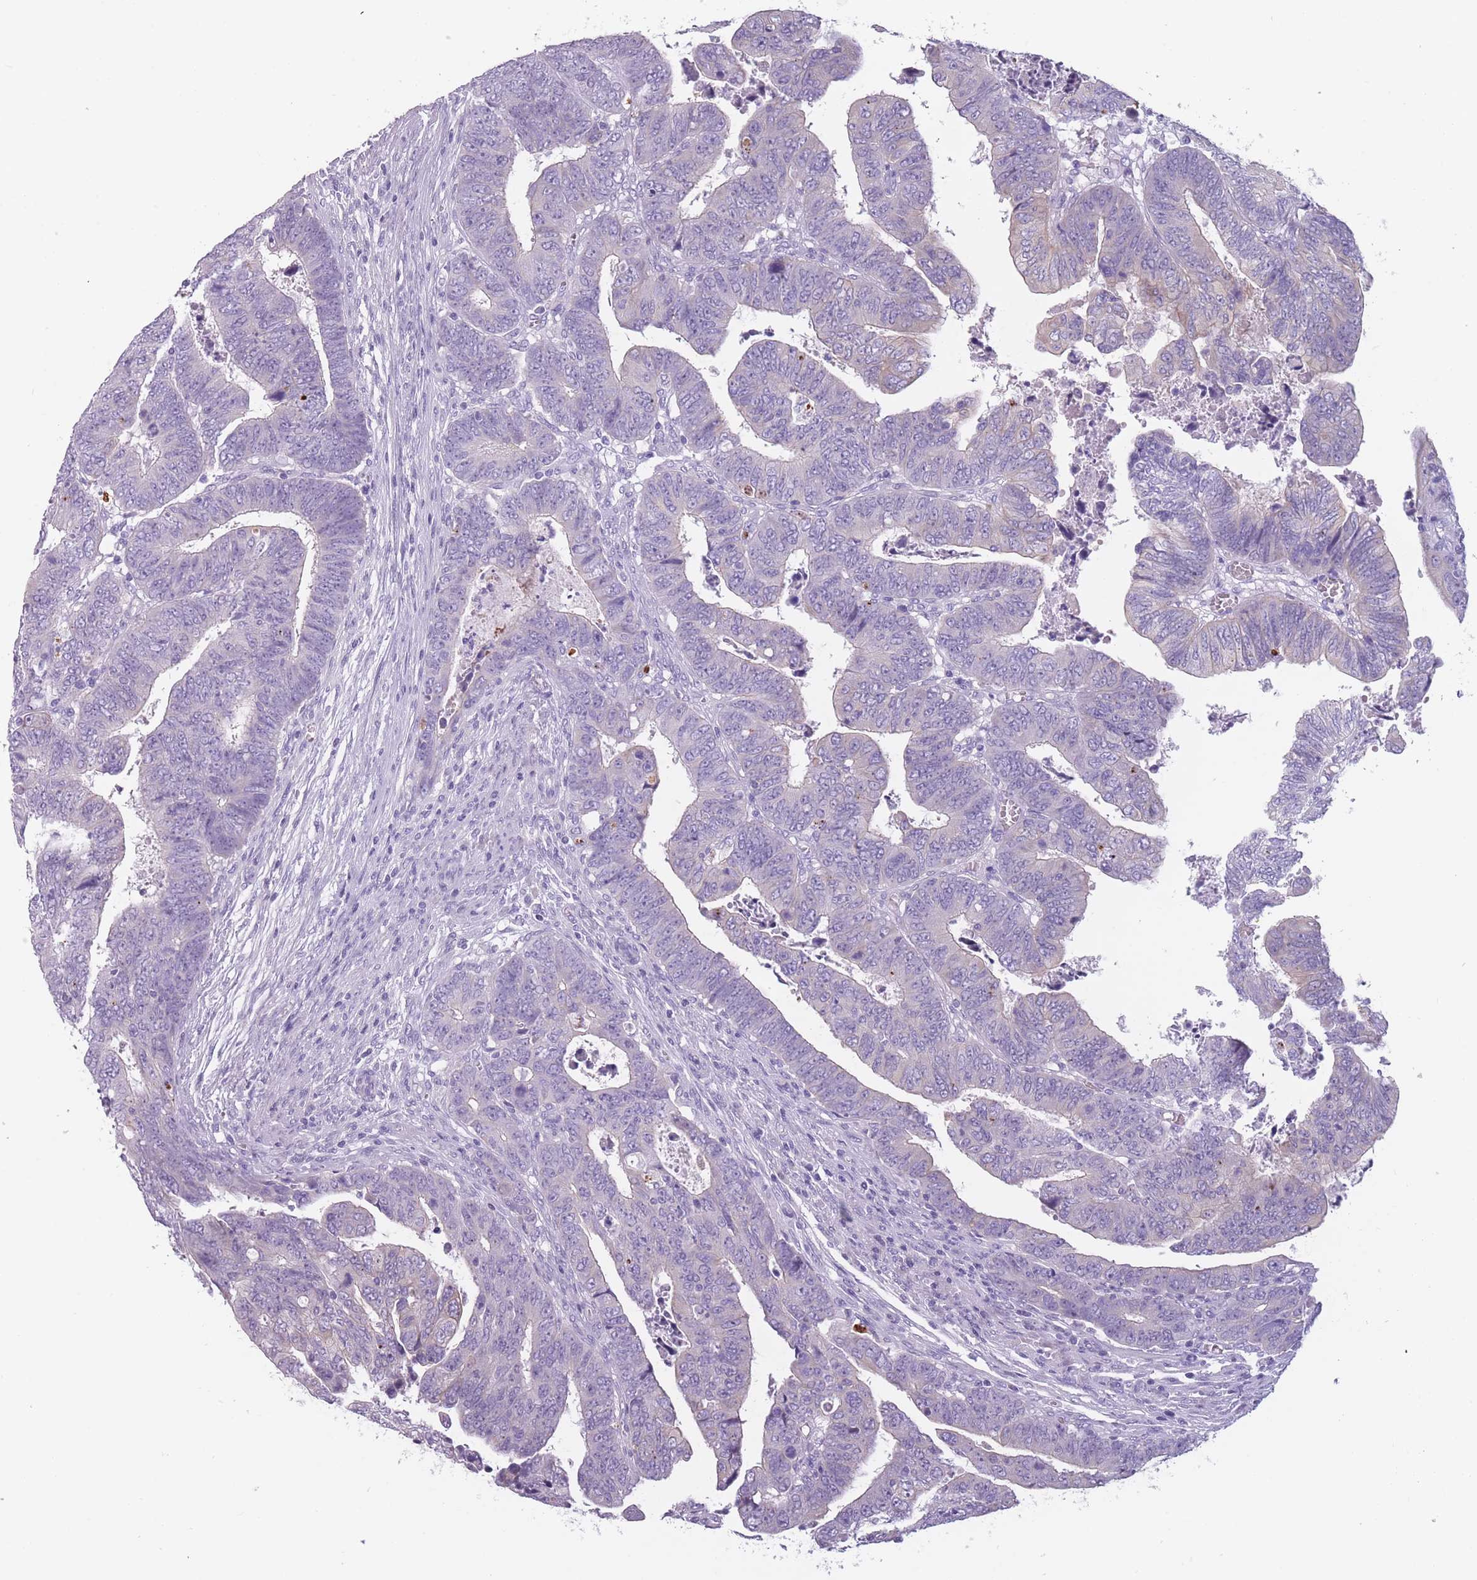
{"staining": {"intensity": "negative", "quantity": "none", "location": "none"}, "tissue": "colorectal cancer", "cell_type": "Tumor cells", "image_type": "cancer", "snomed": [{"axis": "morphology", "description": "Normal tissue, NOS"}, {"axis": "morphology", "description": "Adenocarcinoma, NOS"}, {"axis": "topography", "description": "Rectum"}], "caption": "A histopathology image of colorectal adenocarcinoma stained for a protein shows no brown staining in tumor cells.", "gene": "PPFIA3", "patient": {"sex": "female", "age": 65}}